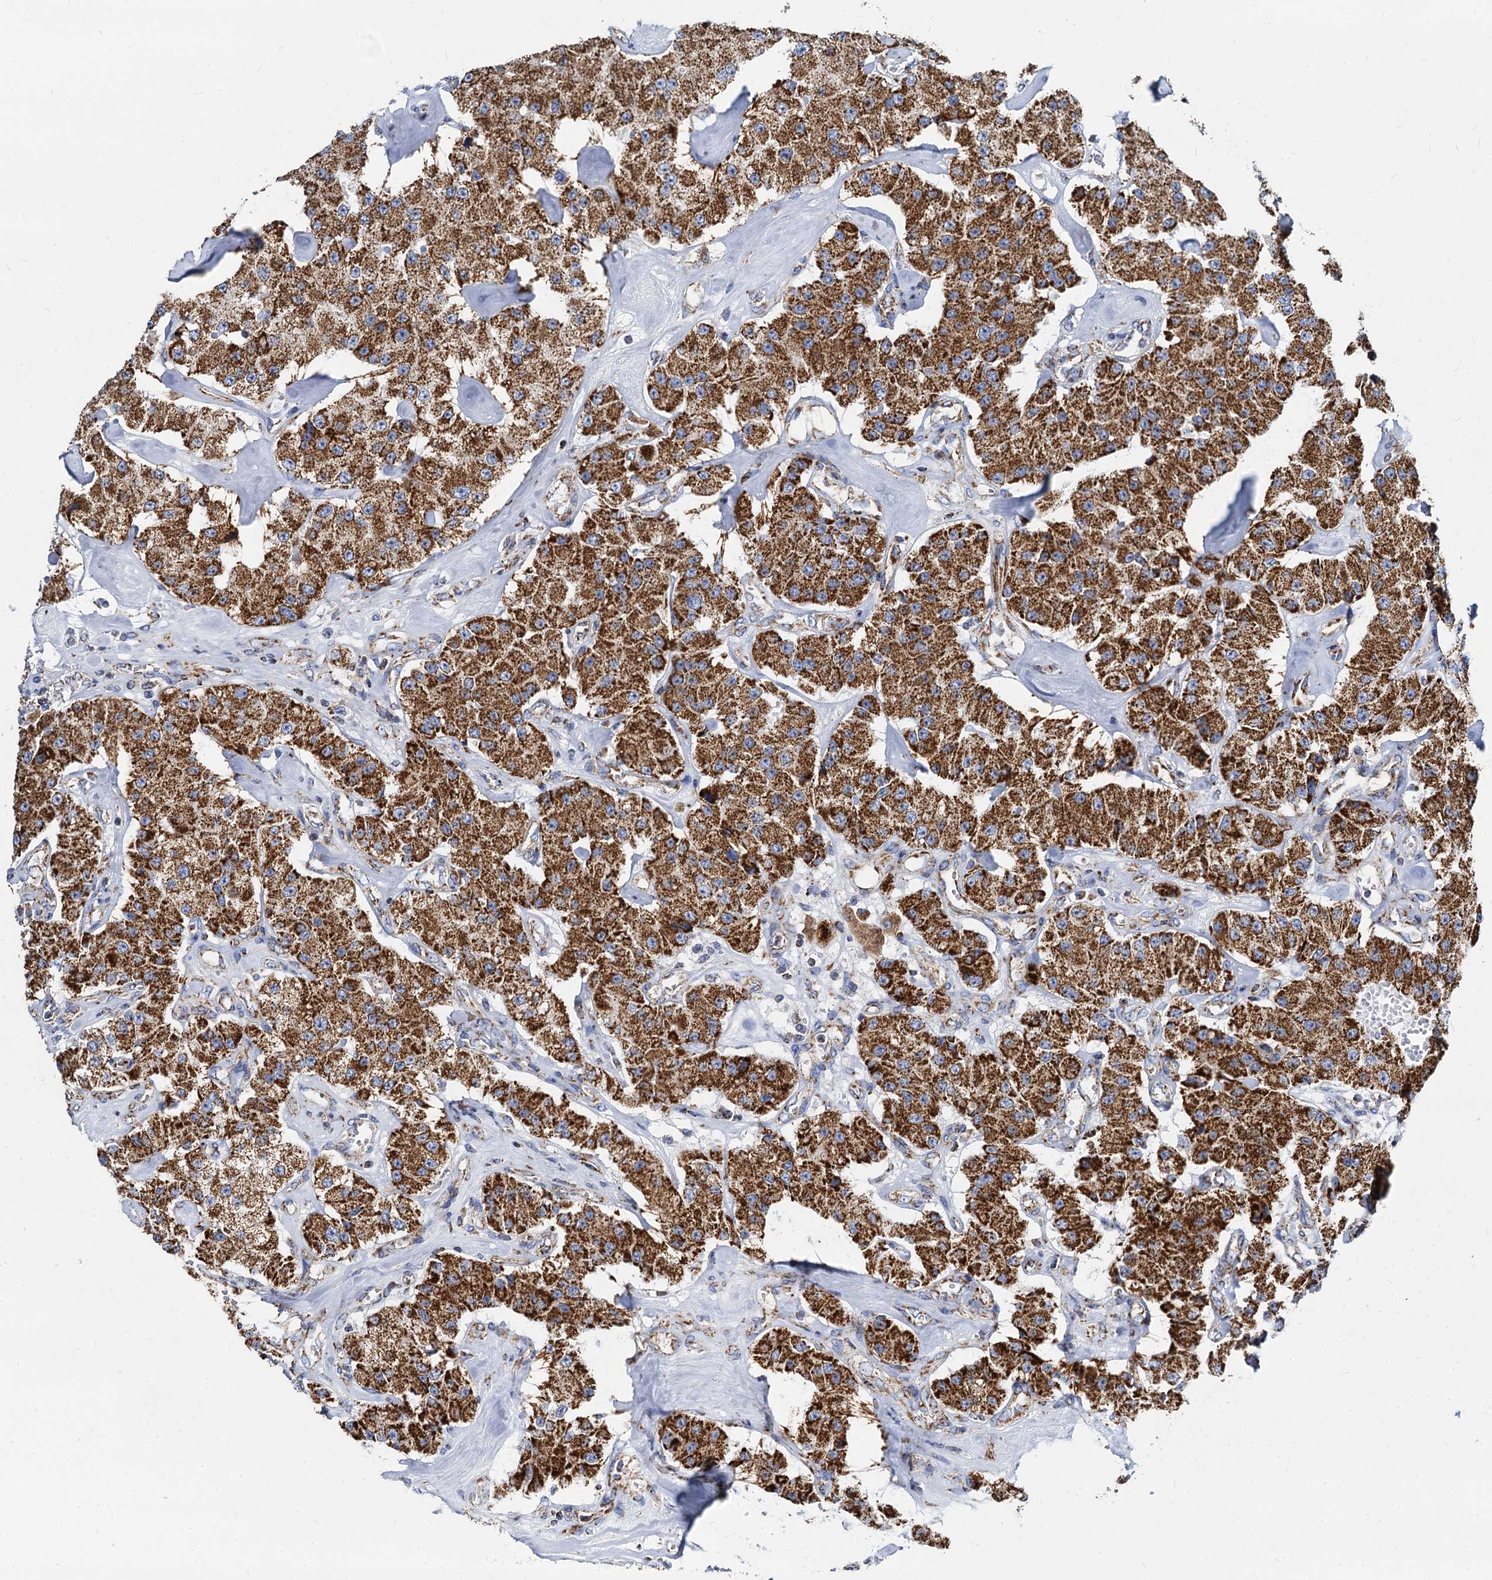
{"staining": {"intensity": "strong", "quantity": ">75%", "location": "cytoplasmic/membranous"}, "tissue": "carcinoid", "cell_type": "Tumor cells", "image_type": "cancer", "snomed": [{"axis": "morphology", "description": "Carcinoid, malignant, NOS"}, {"axis": "topography", "description": "Pancreas"}], "caption": "This histopathology image displays immunohistochemistry staining of human carcinoid, with high strong cytoplasmic/membranous positivity in about >75% of tumor cells.", "gene": "TIMM10", "patient": {"sex": "male", "age": 41}}